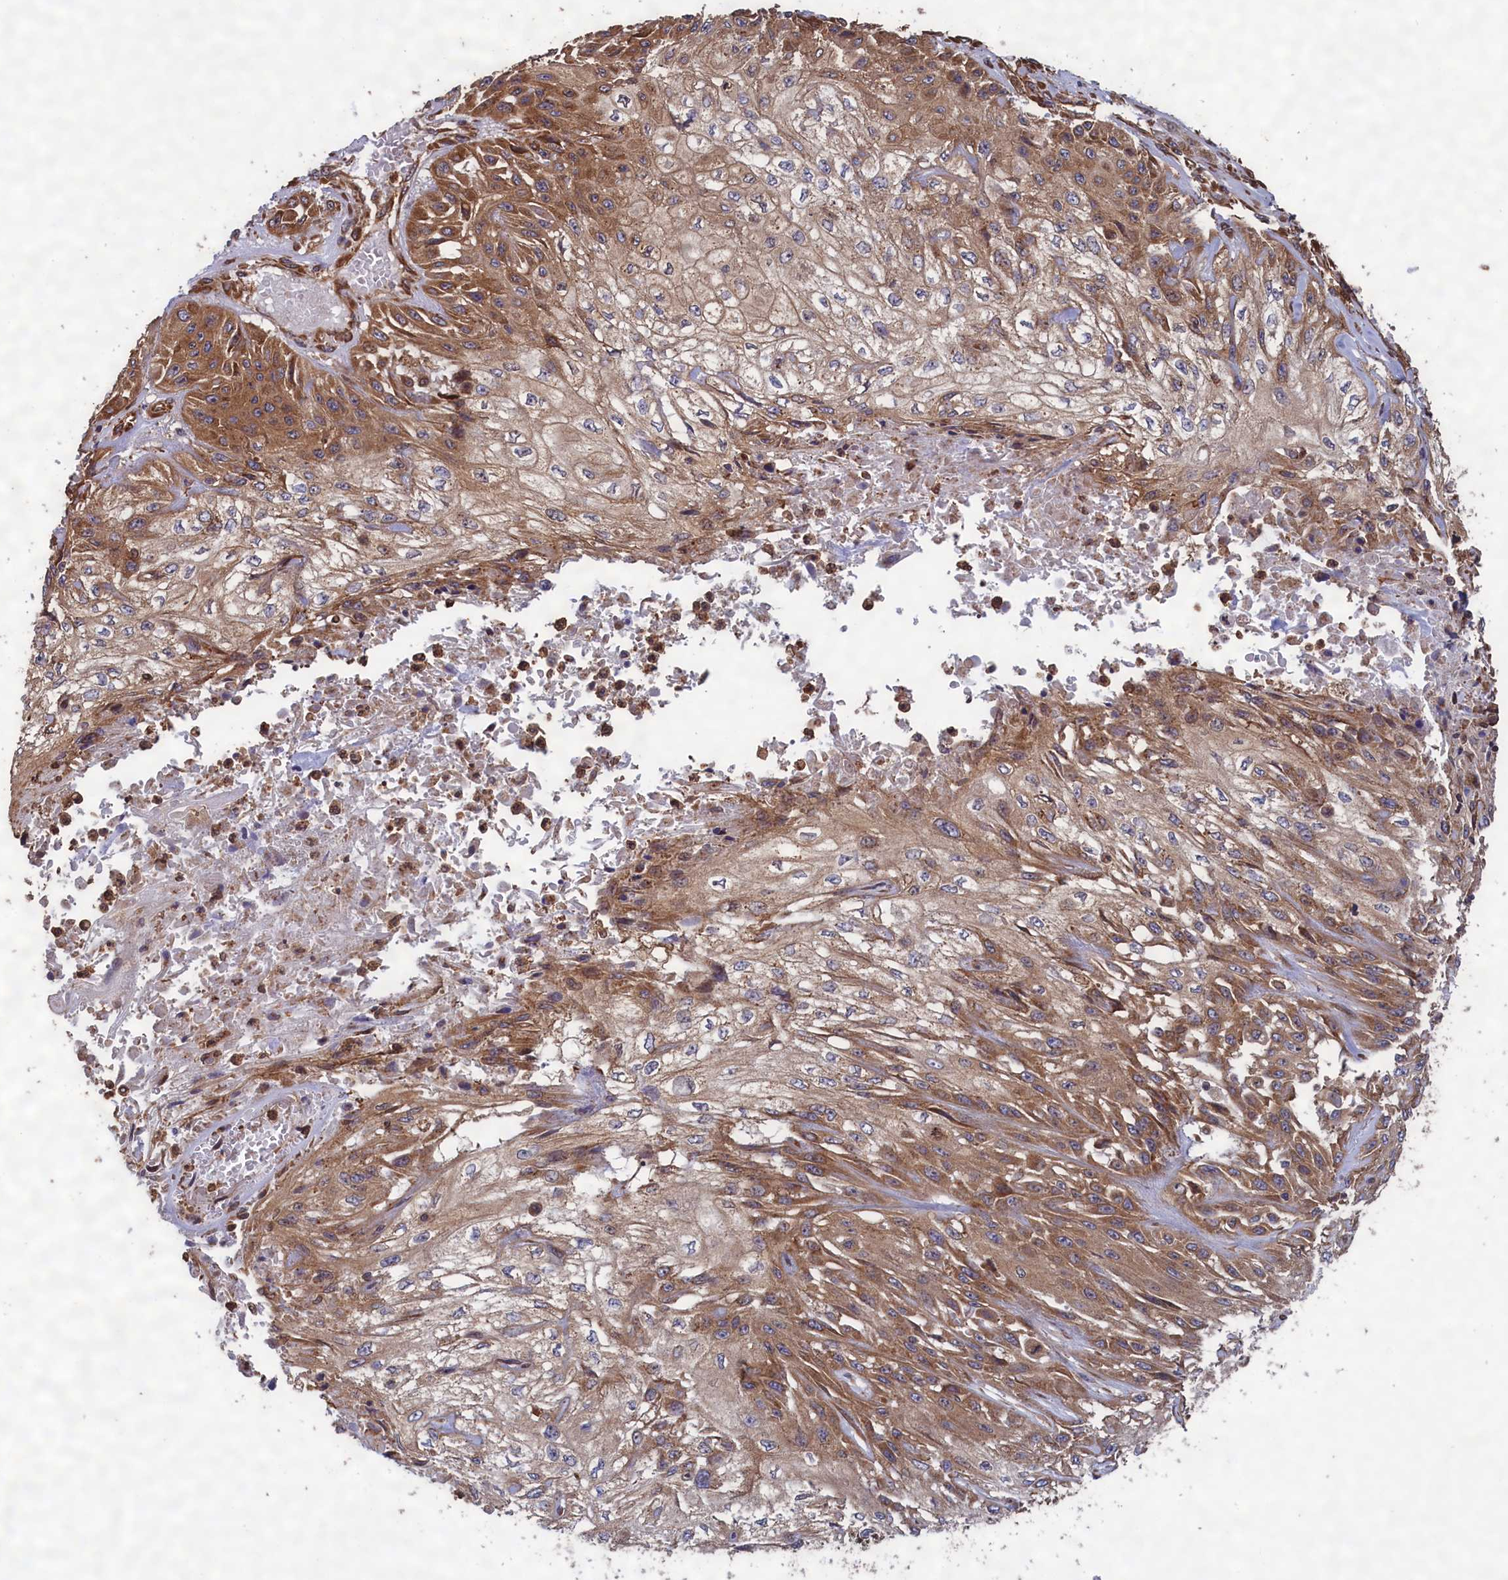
{"staining": {"intensity": "moderate", "quantity": "25%-75%", "location": "cytoplasmic/membranous"}, "tissue": "skin cancer", "cell_type": "Tumor cells", "image_type": "cancer", "snomed": [{"axis": "morphology", "description": "Squamous cell carcinoma, NOS"}, {"axis": "morphology", "description": "Squamous cell carcinoma, metastatic, NOS"}, {"axis": "topography", "description": "Skin"}, {"axis": "topography", "description": "Lymph node"}], "caption": "Immunohistochemistry (IHC) of metastatic squamous cell carcinoma (skin) shows medium levels of moderate cytoplasmic/membranous expression in about 25%-75% of tumor cells.", "gene": "CCDC124", "patient": {"sex": "male", "age": 75}}